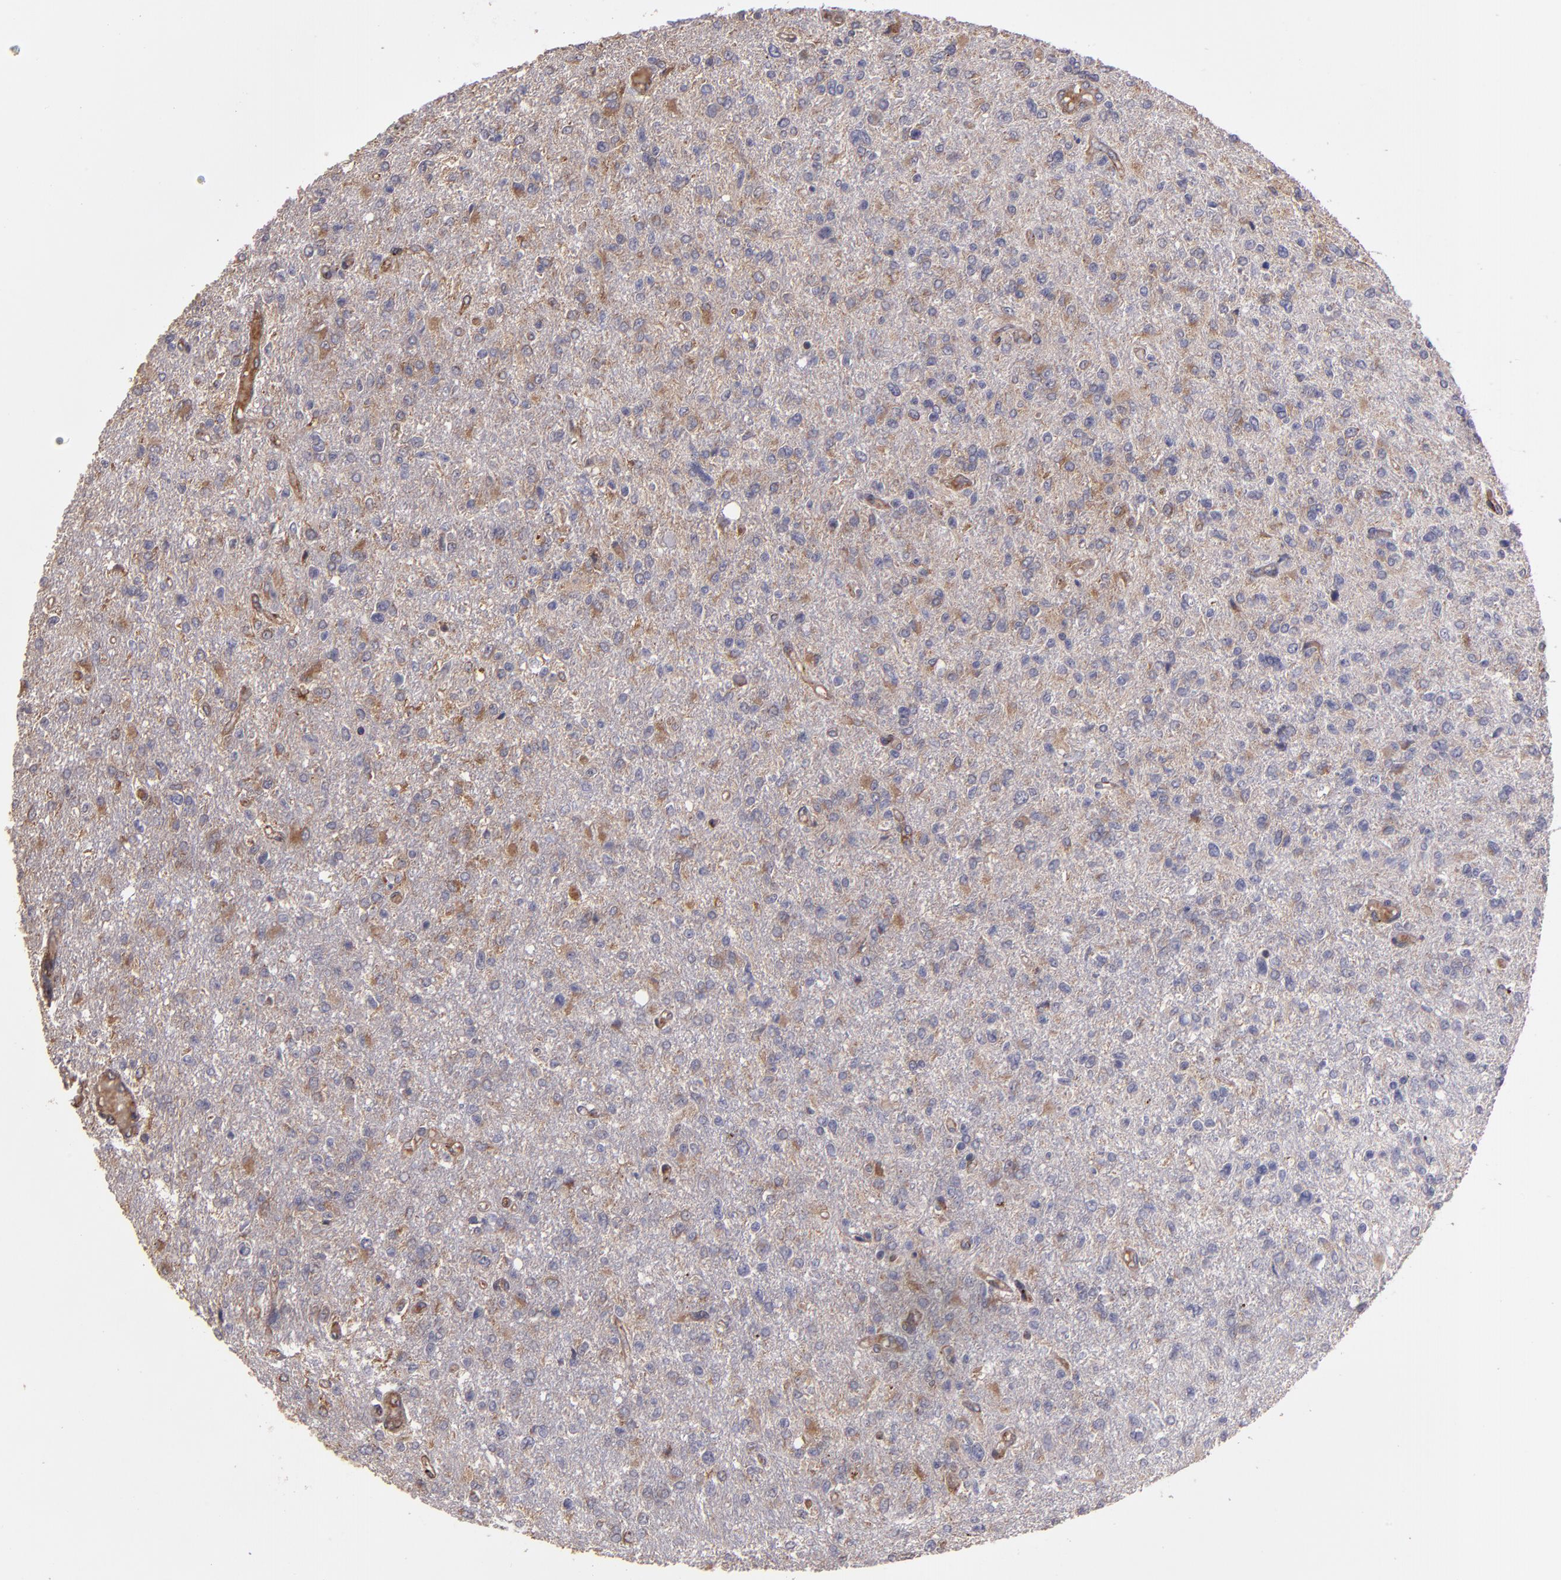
{"staining": {"intensity": "moderate", "quantity": "<25%", "location": "cytoplasmic/membranous"}, "tissue": "glioma", "cell_type": "Tumor cells", "image_type": "cancer", "snomed": [{"axis": "morphology", "description": "Glioma, malignant, High grade"}, {"axis": "topography", "description": "Cerebral cortex"}], "caption": "Tumor cells exhibit low levels of moderate cytoplasmic/membranous positivity in about <25% of cells in human glioma.", "gene": "IFIH1", "patient": {"sex": "male", "age": 76}}